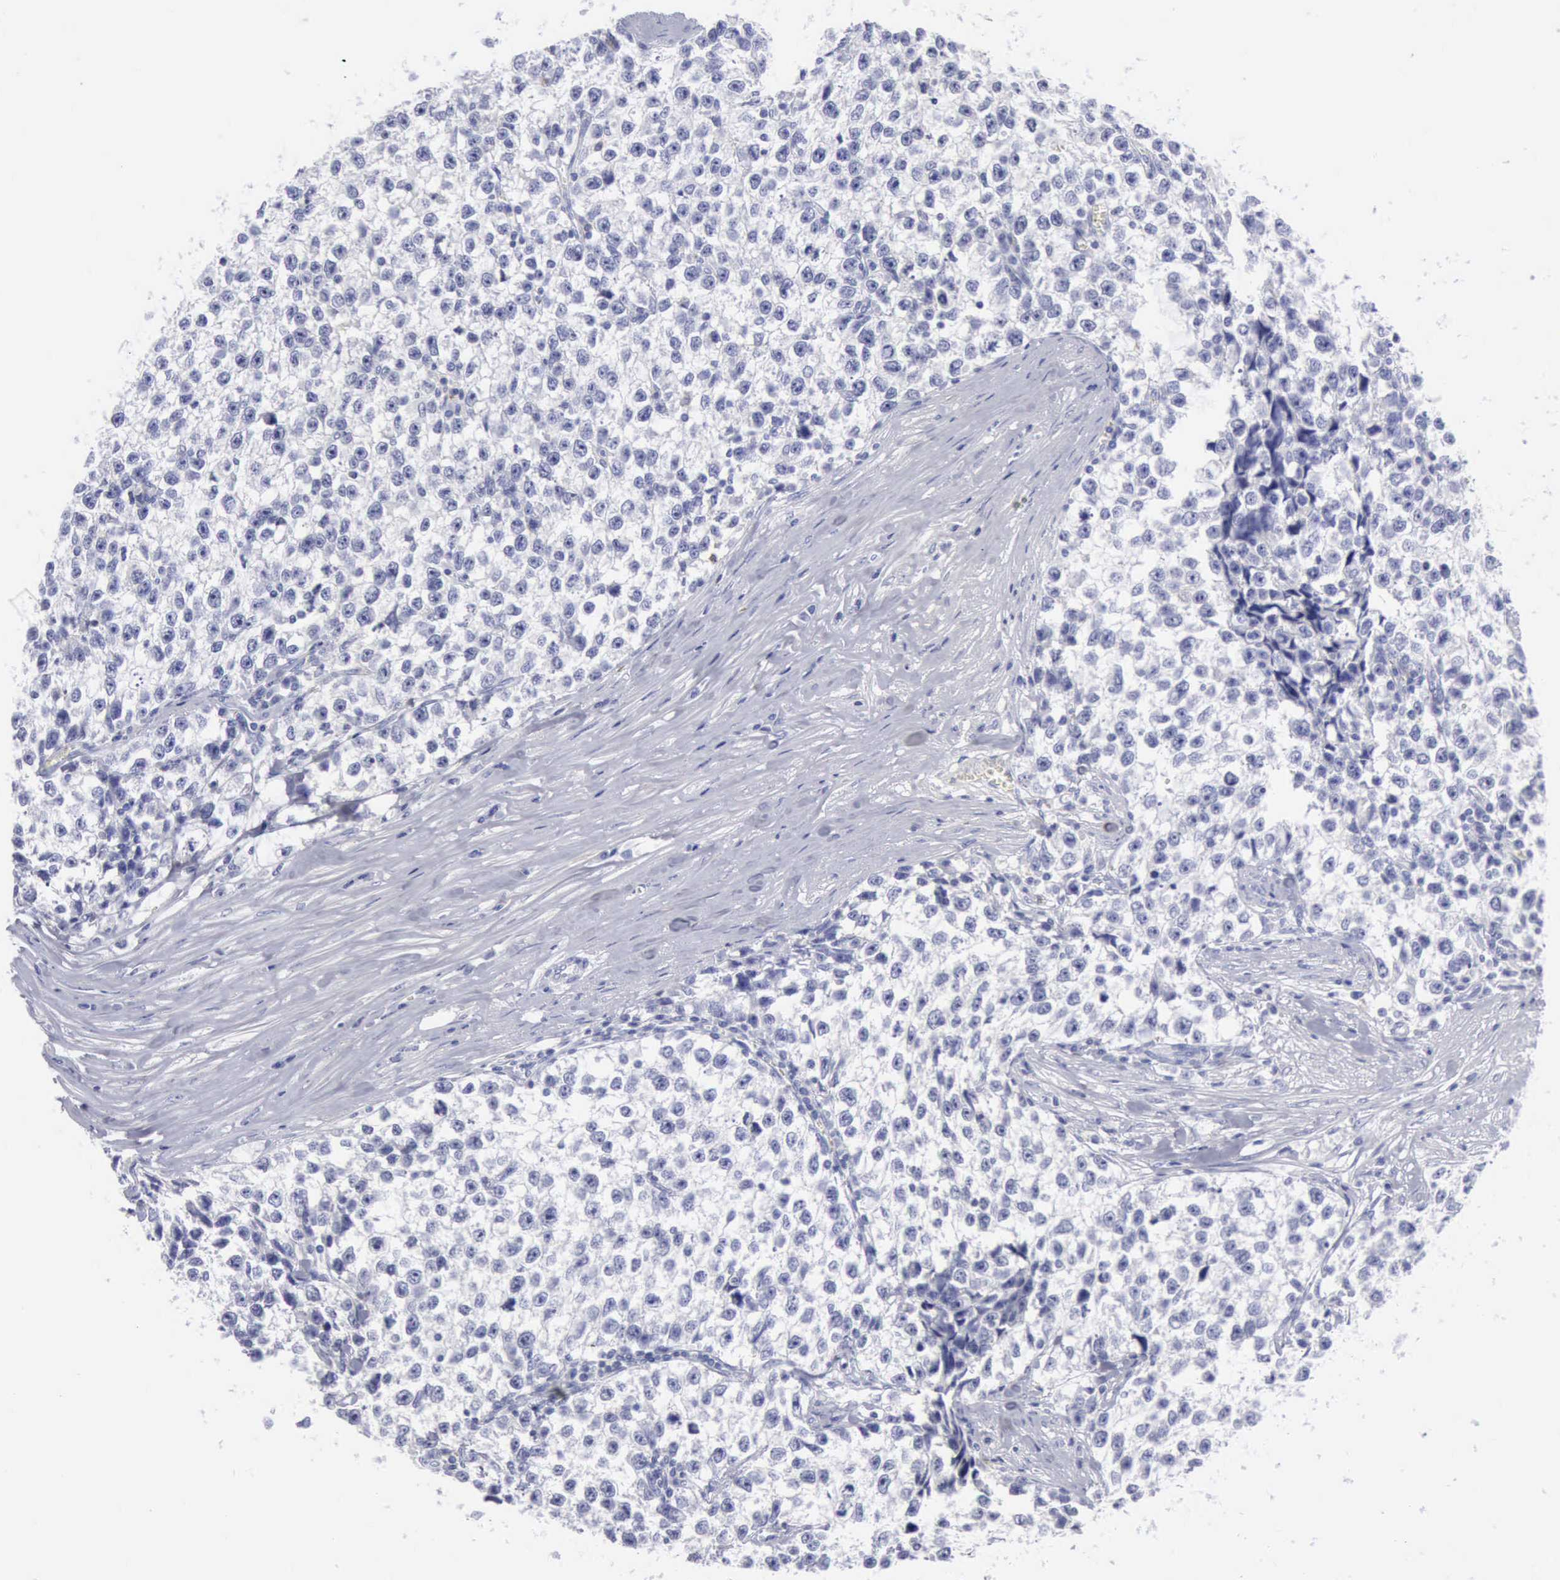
{"staining": {"intensity": "negative", "quantity": "none", "location": "none"}, "tissue": "testis cancer", "cell_type": "Tumor cells", "image_type": "cancer", "snomed": [{"axis": "morphology", "description": "Seminoma, NOS"}, {"axis": "morphology", "description": "Carcinoma, Embryonal, NOS"}, {"axis": "topography", "description": "Testis"}], "caption": "This is an immunohistochemistry photomicrograph of seminoma (testis). There is no positivity in tumor cells.", "gene": "NCAM1", "patient": {"sex": "male", "age": 30}}